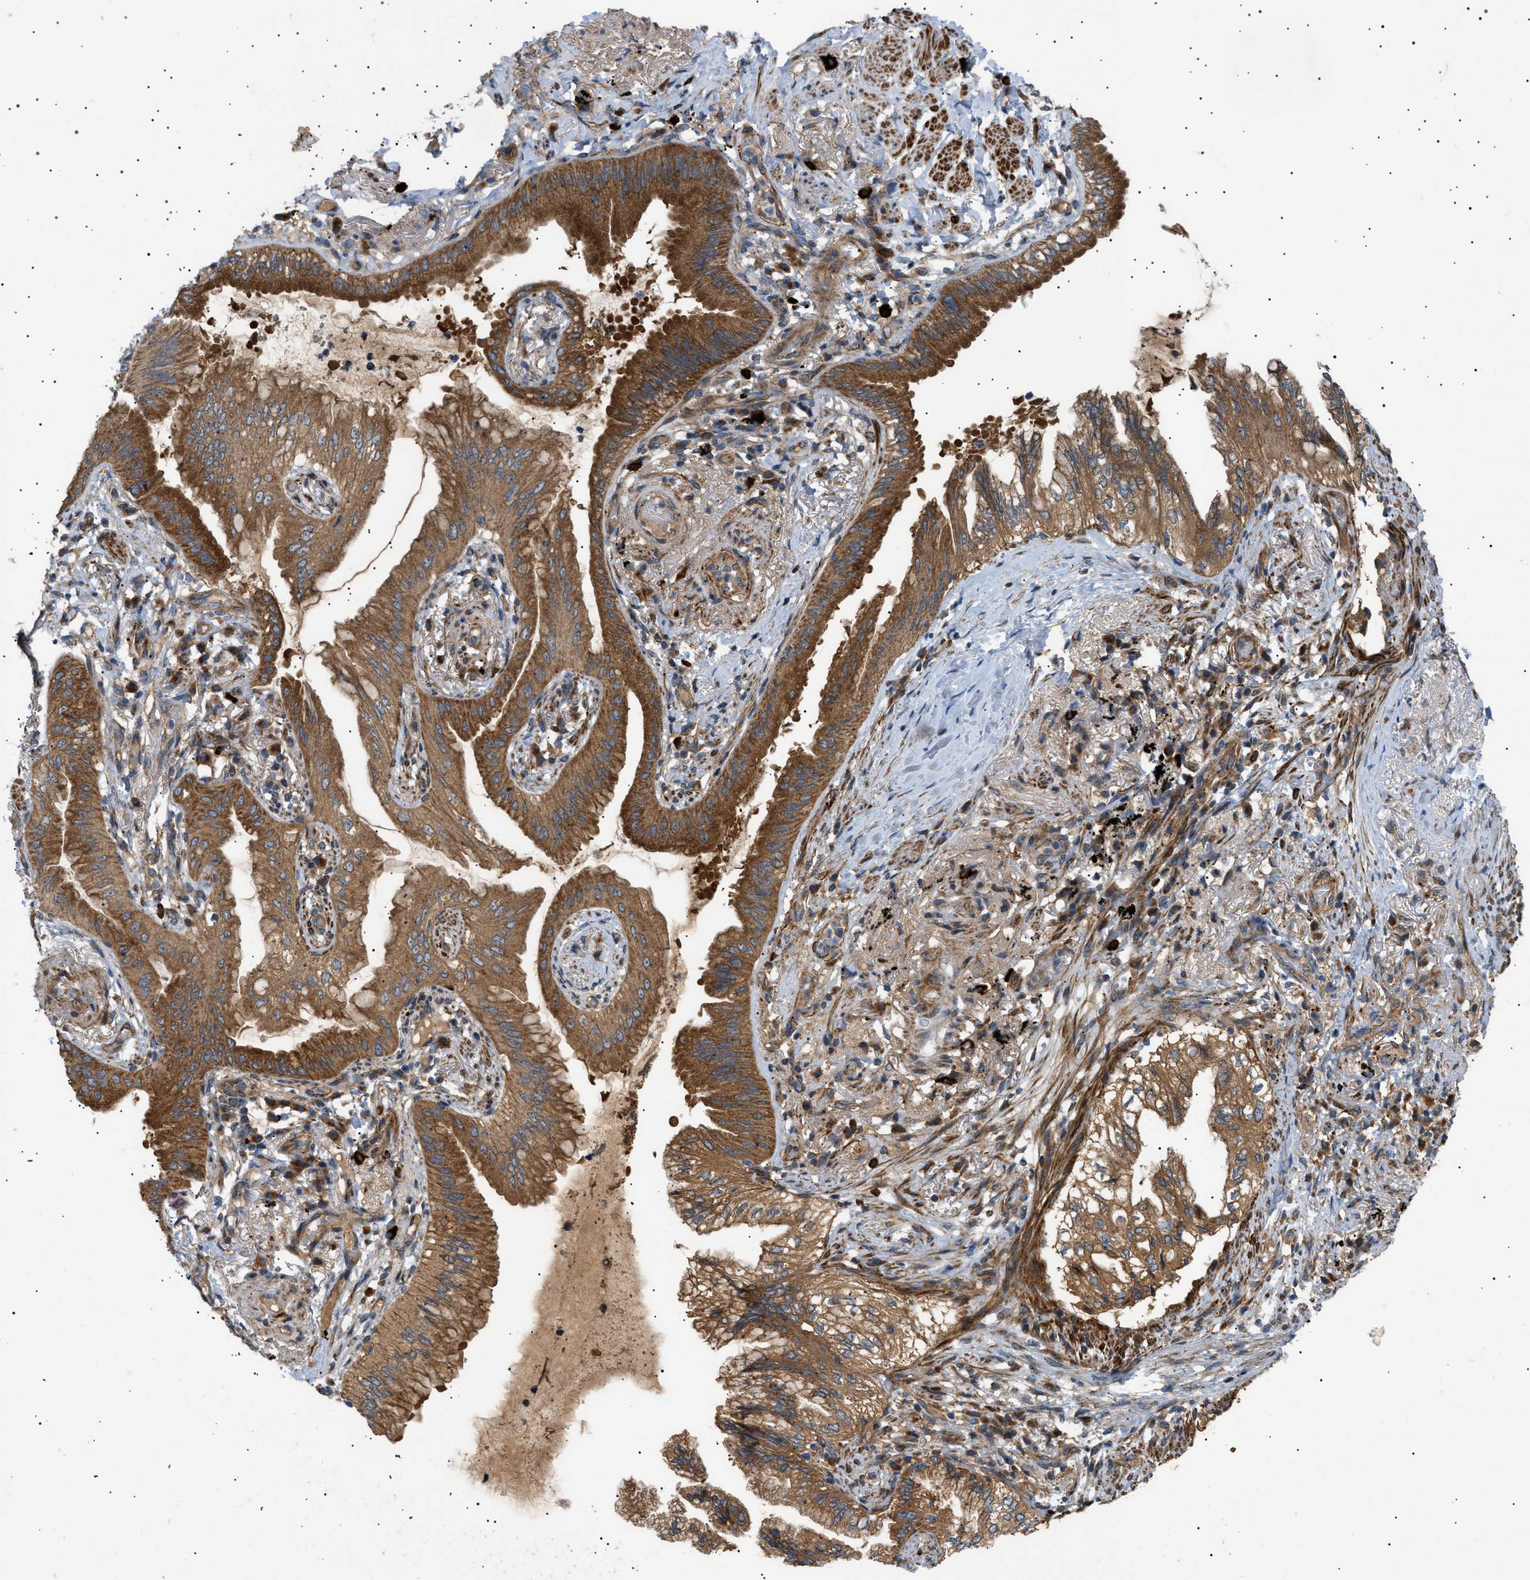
{"staining": {"intensity": "strong", "quantity": ">75%", "location": "cytoplasmic/membranous"}, "tissue": "lung cancer", "cell_type": "Tumor cells", "image_type": "cancer", "snomed": [{"axis": "morphology", "description": "Normal tissue, NOS"}, {"axis": "morphology", "description": "Adenocarcinoma, NOS"}, {"axis": "topography", "description": "Bronchus"}, {"axis": "topography", "description": "Lung"}], "caption": "Immunohistochemical staining of lung adenocarcinoma shows strong cytoplasmic/membranous protein positivity in approximately >75% of tumor cells. Nuclei are stained in blue.", "gene": "CCDC186", "patient": {"sex": "female", "age": 70}}